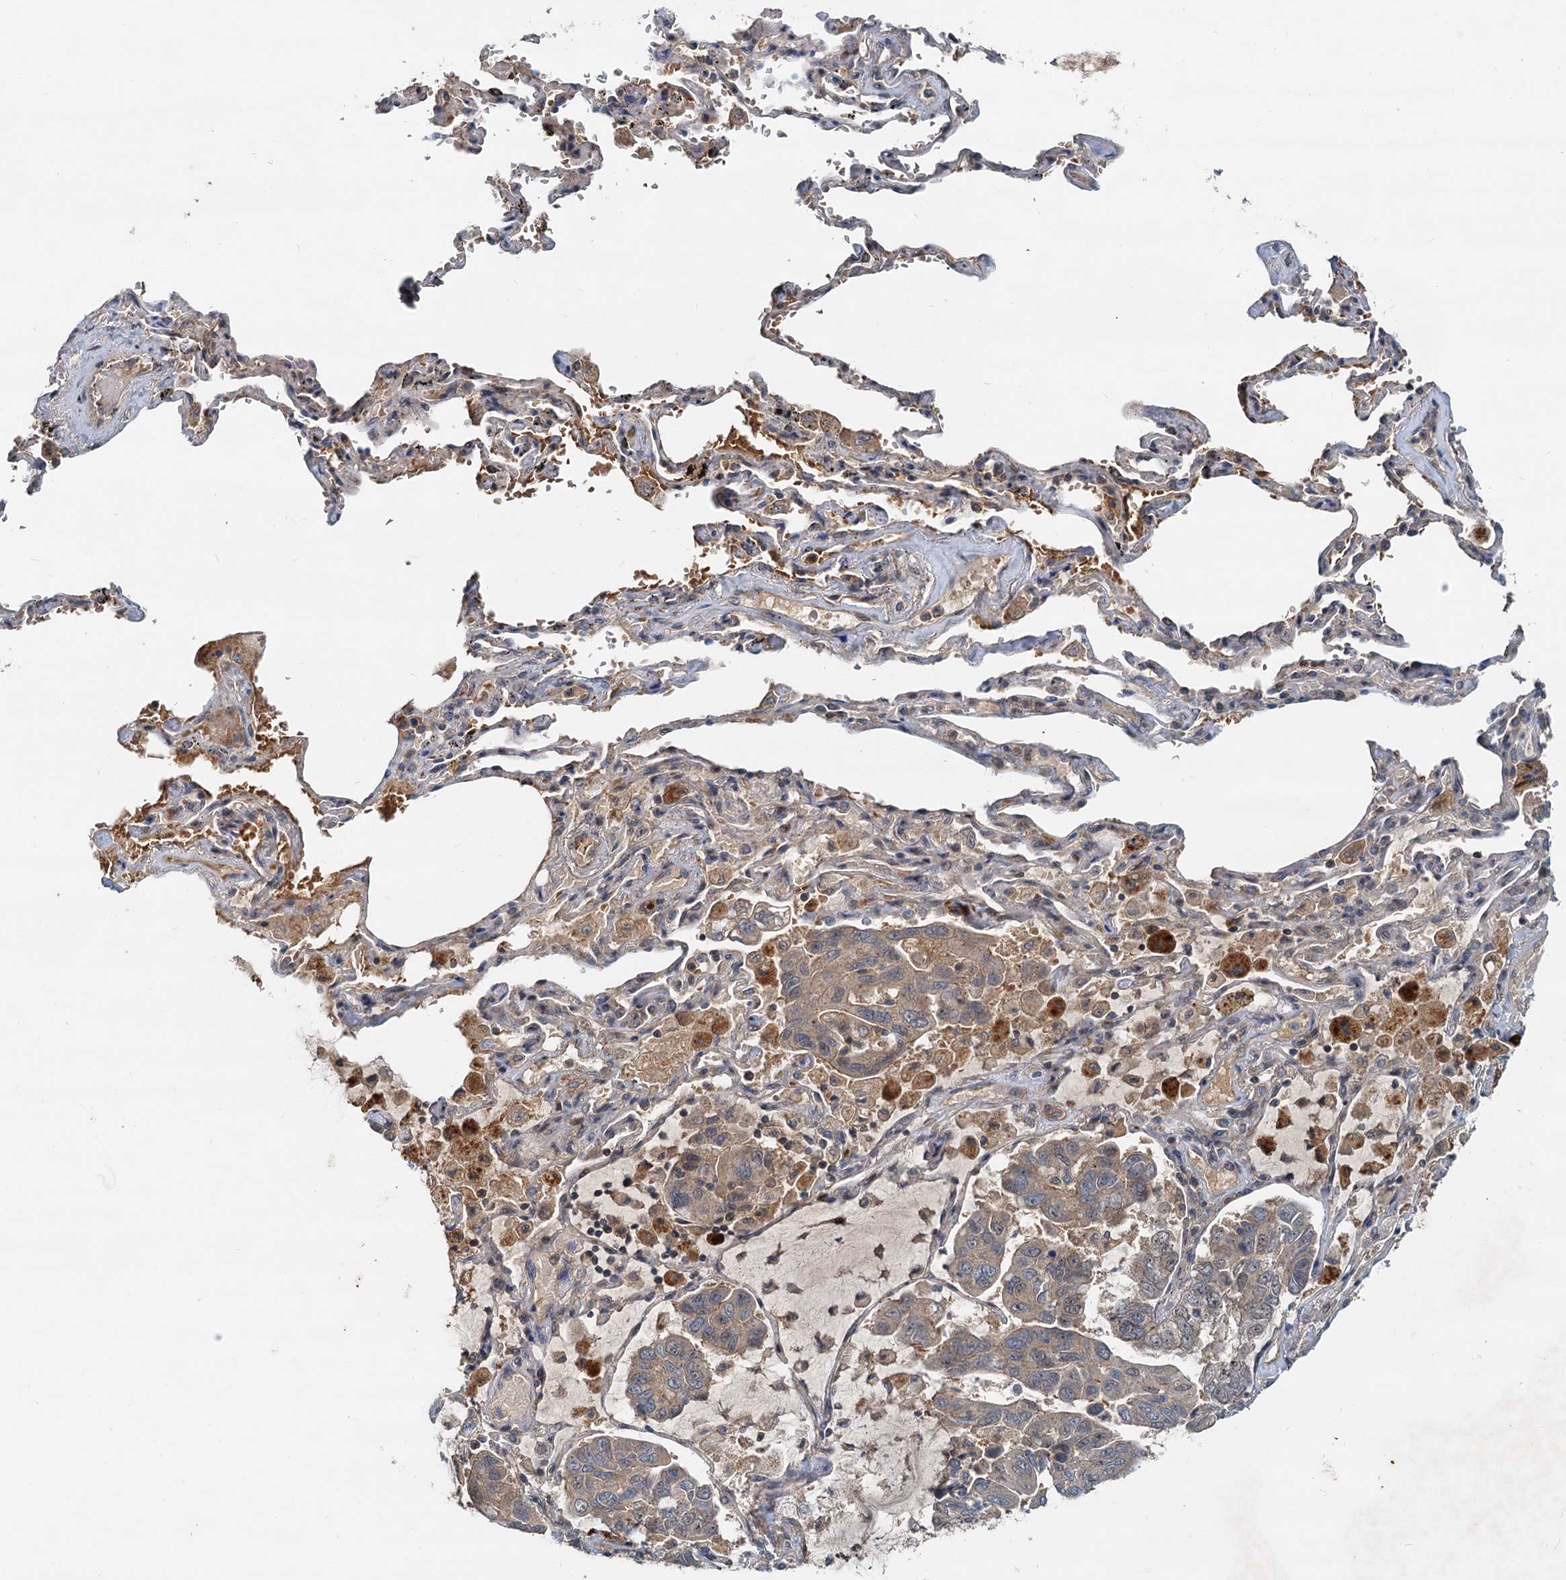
{"staining": {"intensity": "weak", "quantity": ">75%", "location": "cytoplasmic/membranous"}, "tissue": "lung cancer", "cell_type": "Tumor cells", "image_type": "cancer", "snomed": [{"axis": "morphology", "description": "Adenocarcinoma, NOS"}, {"axis": "topography", "description": "Lung"}], "caption": "Immunohistochemistry of human adenocarcinoma (lung) reveals low levels of weak cytoplasmic/membranous expression in about >75% of tumor cells.", "gene": "CEP68", "patient": {"sex": "male", "age": 64}}